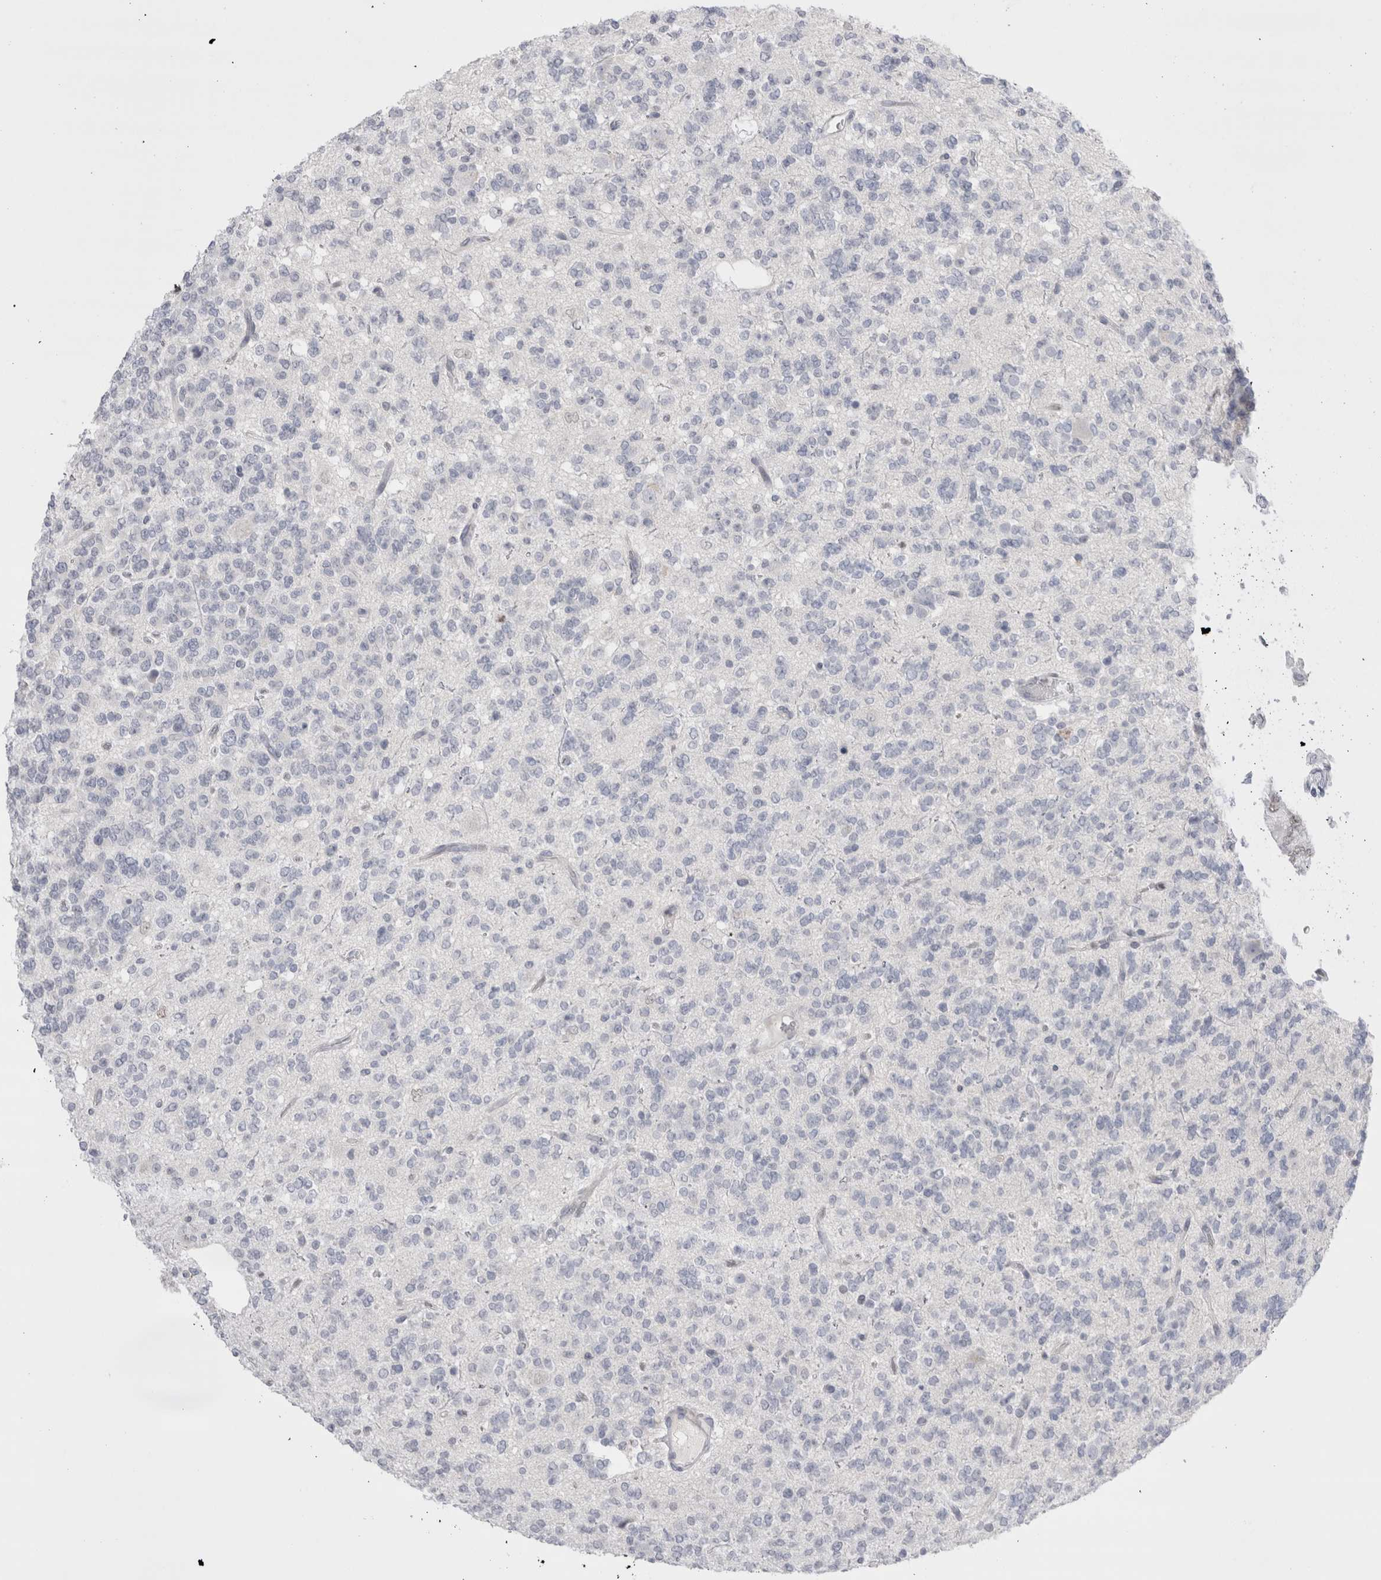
{"staining": {"intensity": "negative", "quantity": "none", "location": "none"}, "tissue": "glioma", "cell_type": "Tumor cells", "image_type": "cancer", "snomed": [{"axis": "morphology", "description": "Glioma, malignant, Low grade"}, {"axis": "topography", "description": "Brain"}], "caption": "Tumor cells show no significant expression in glioma.", "gene": "FNDC8", "patient": {"sex": "male", "age": 38}}